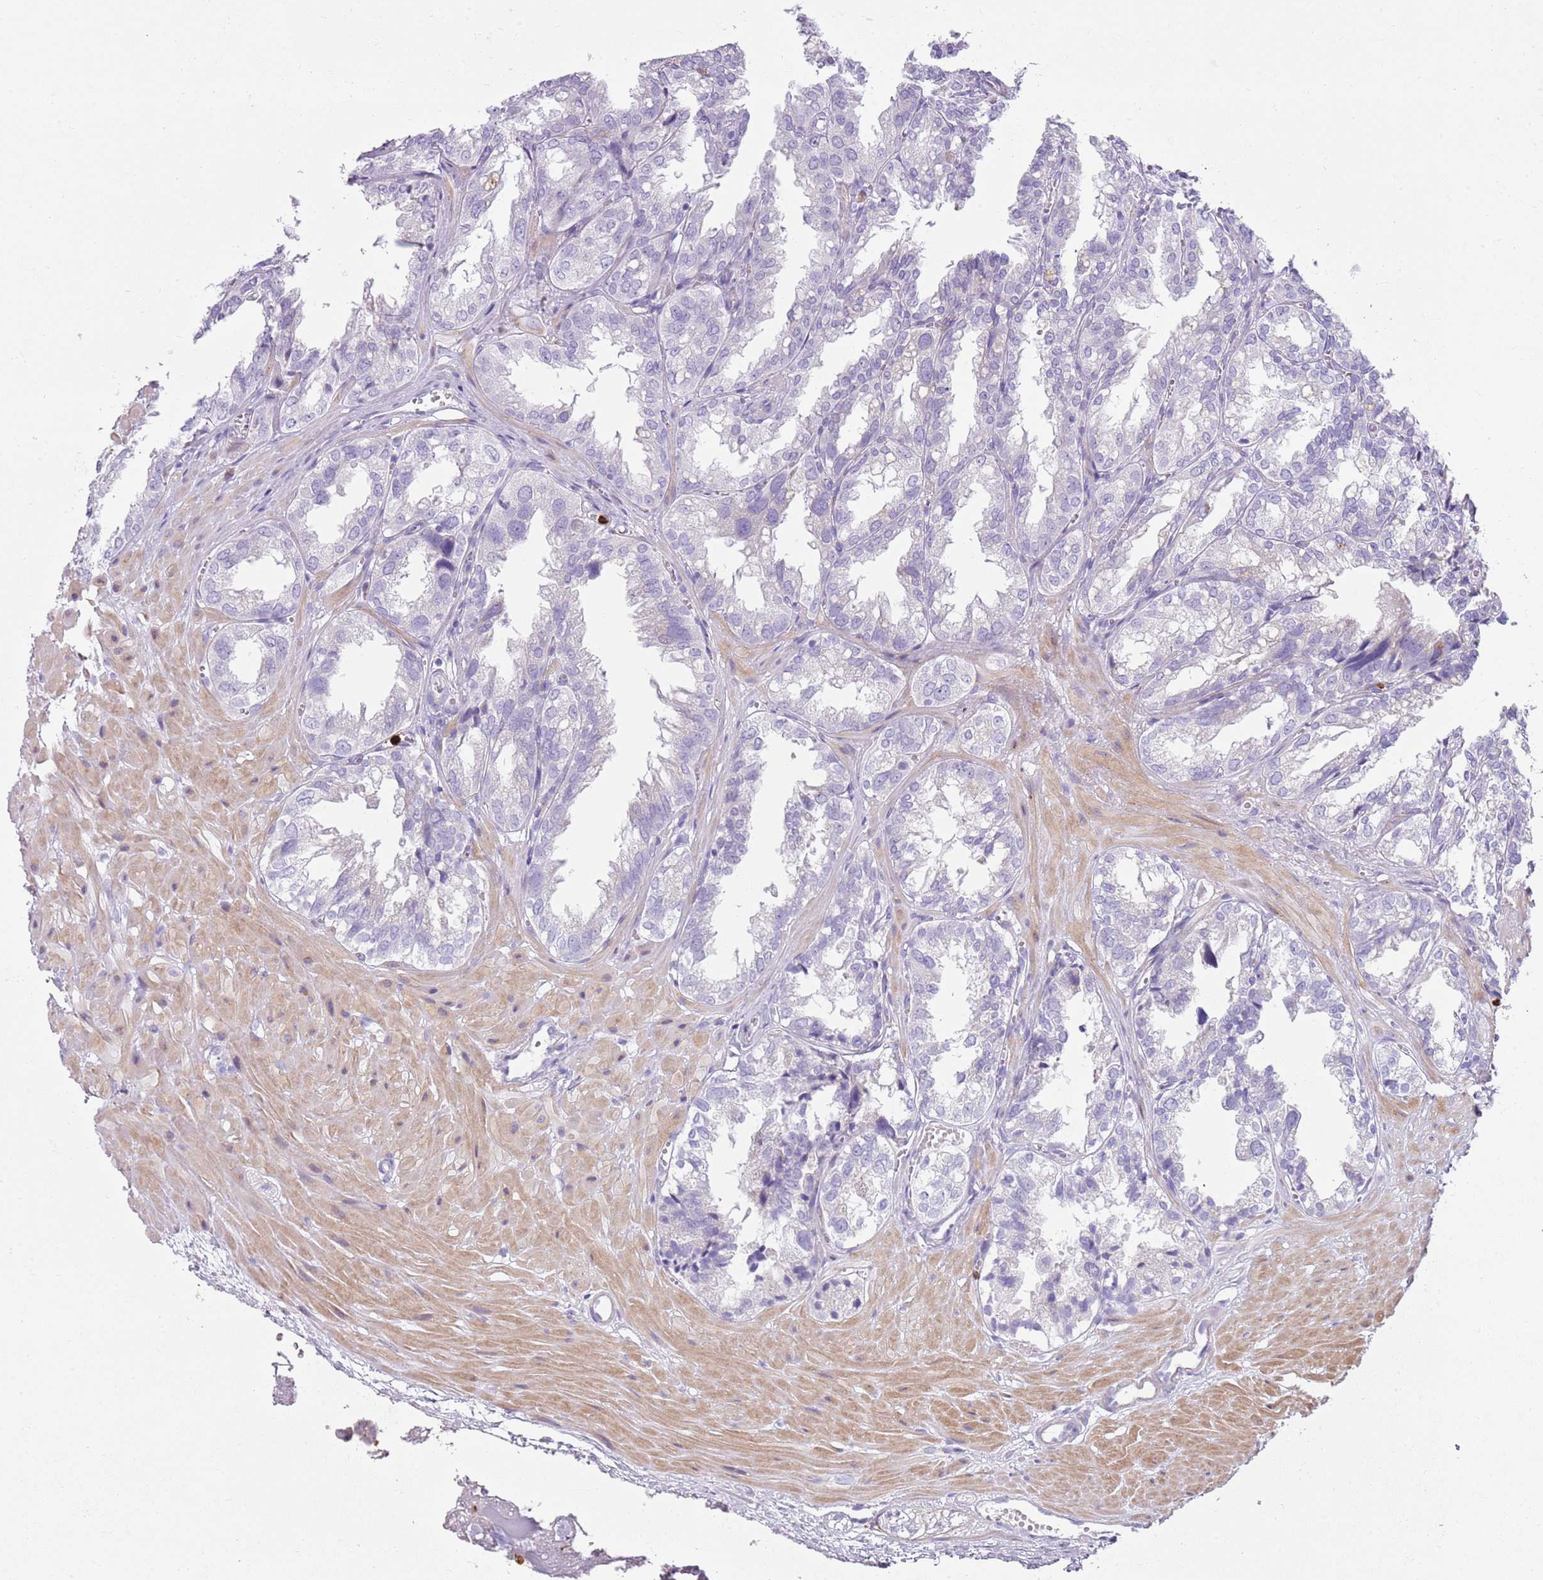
{"staining": {"intensity": "negative", "quantity": "none", "location": "none"}, "tissue": "seminal vesicle", "cell_type": "Glandular cells", "image_type": "normal", "snomed": [{"axis": "morphology", "description": "Normal tissue, NOS"}, {"axis": "topography", "description": "Prostate"}, {"axis": "topography", "description": "Seminal veicle"}], "caption": "Seminal vesicle stained for a protein using immunohistochemistry (IHC) demonstrates no expression glandular cells.", "gene": "CD177", "patient": {"sex": "male", "age": 51}}